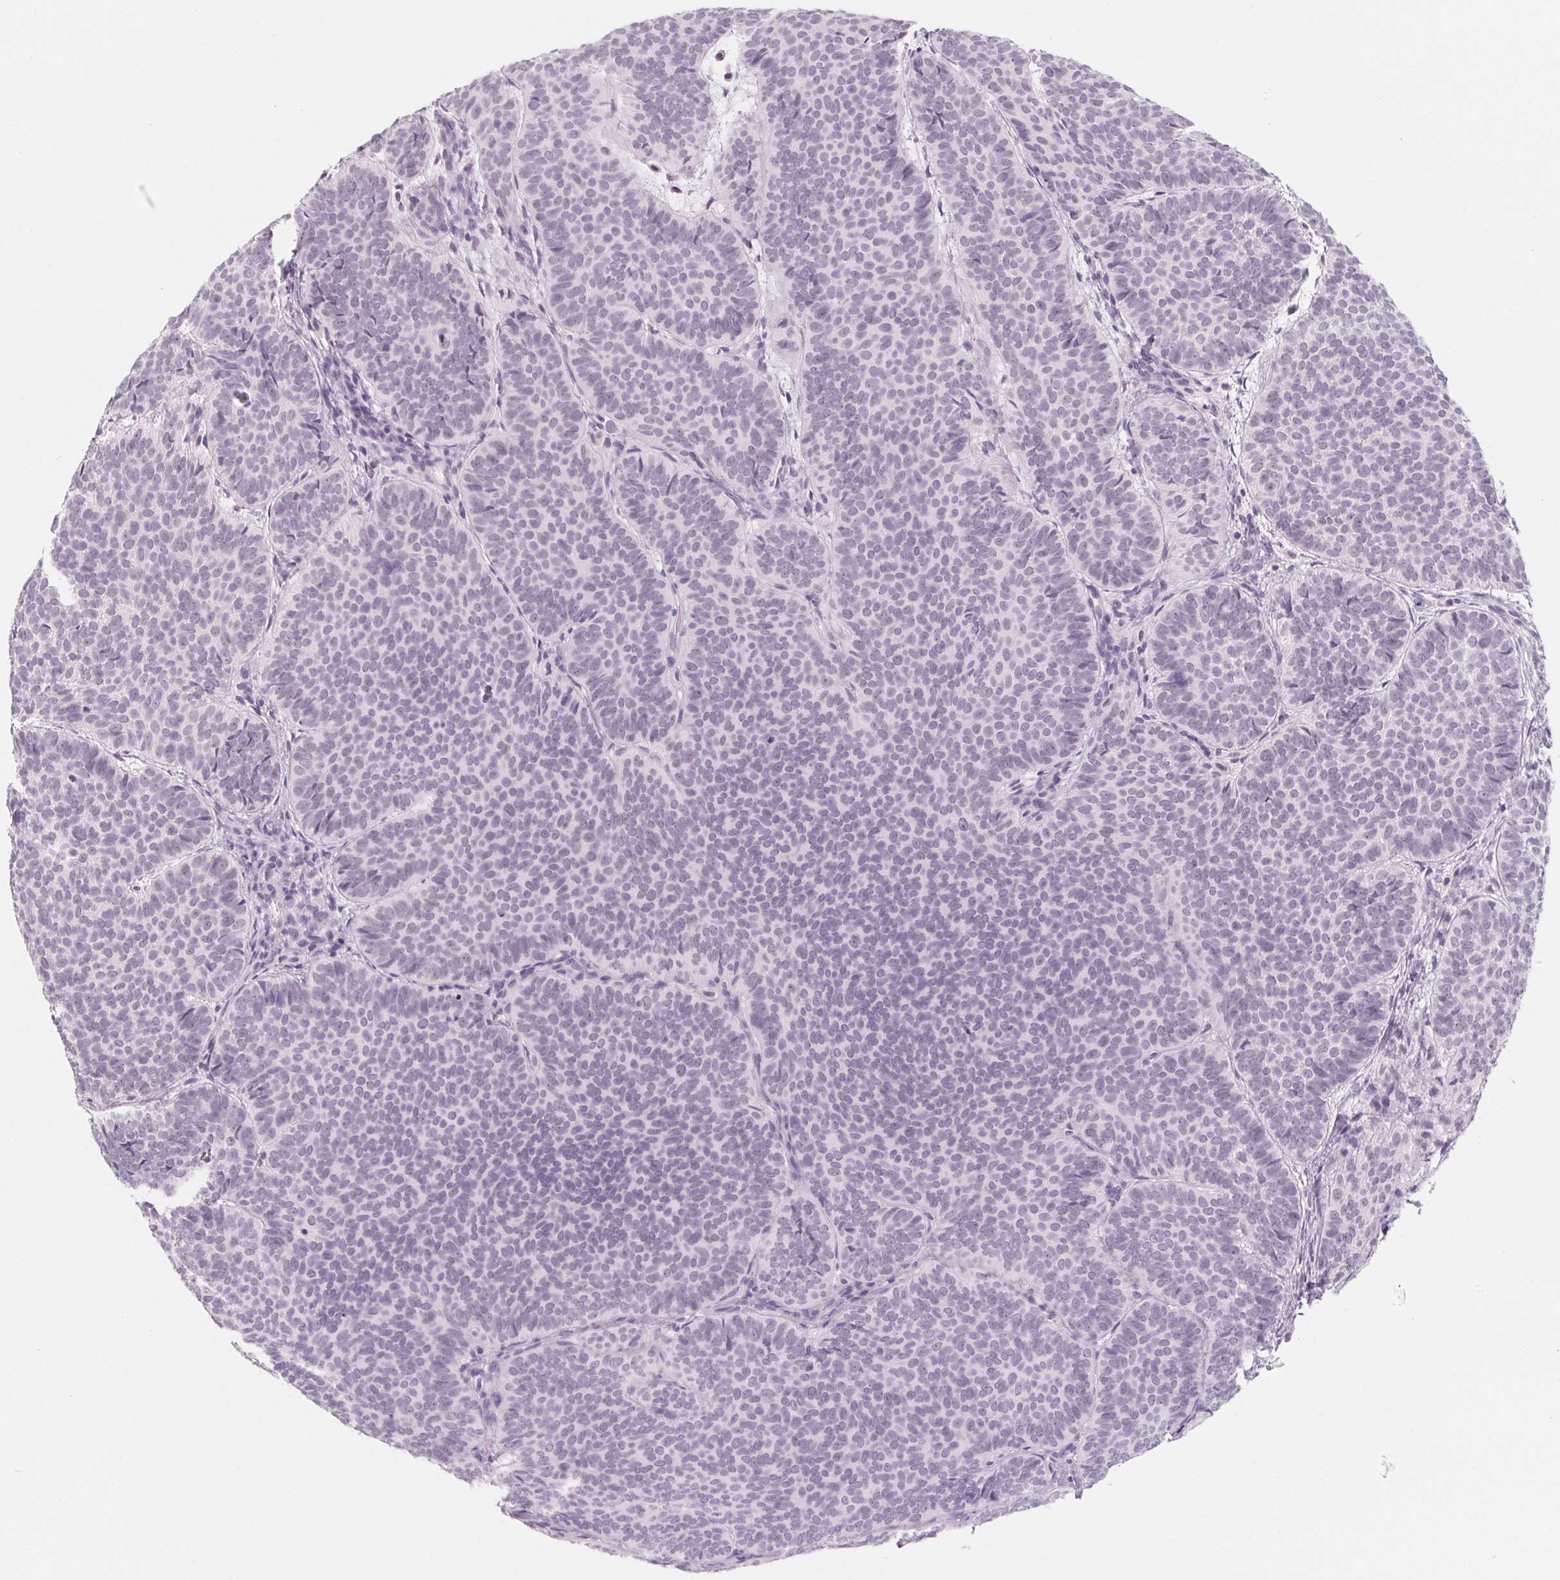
{"staining": {"intensity": "negative", "quantity": "none", "location": "none"}, "tissue": "skin cancer", "cell_type": "Tumor cells", "image_type": "cancer", "snomed": [{"axis": "morphology", "description": "Basal cell carcinoma"}, {"axis": "topography", "description": "Skin"}], "caption": "DAB immunohistochemical staining of skin cancer (basal cell carcinoma) displays no significant staining in tumor cells.", "gene": "ZIC4", "patient": {"sex": "male", "age": 57}}